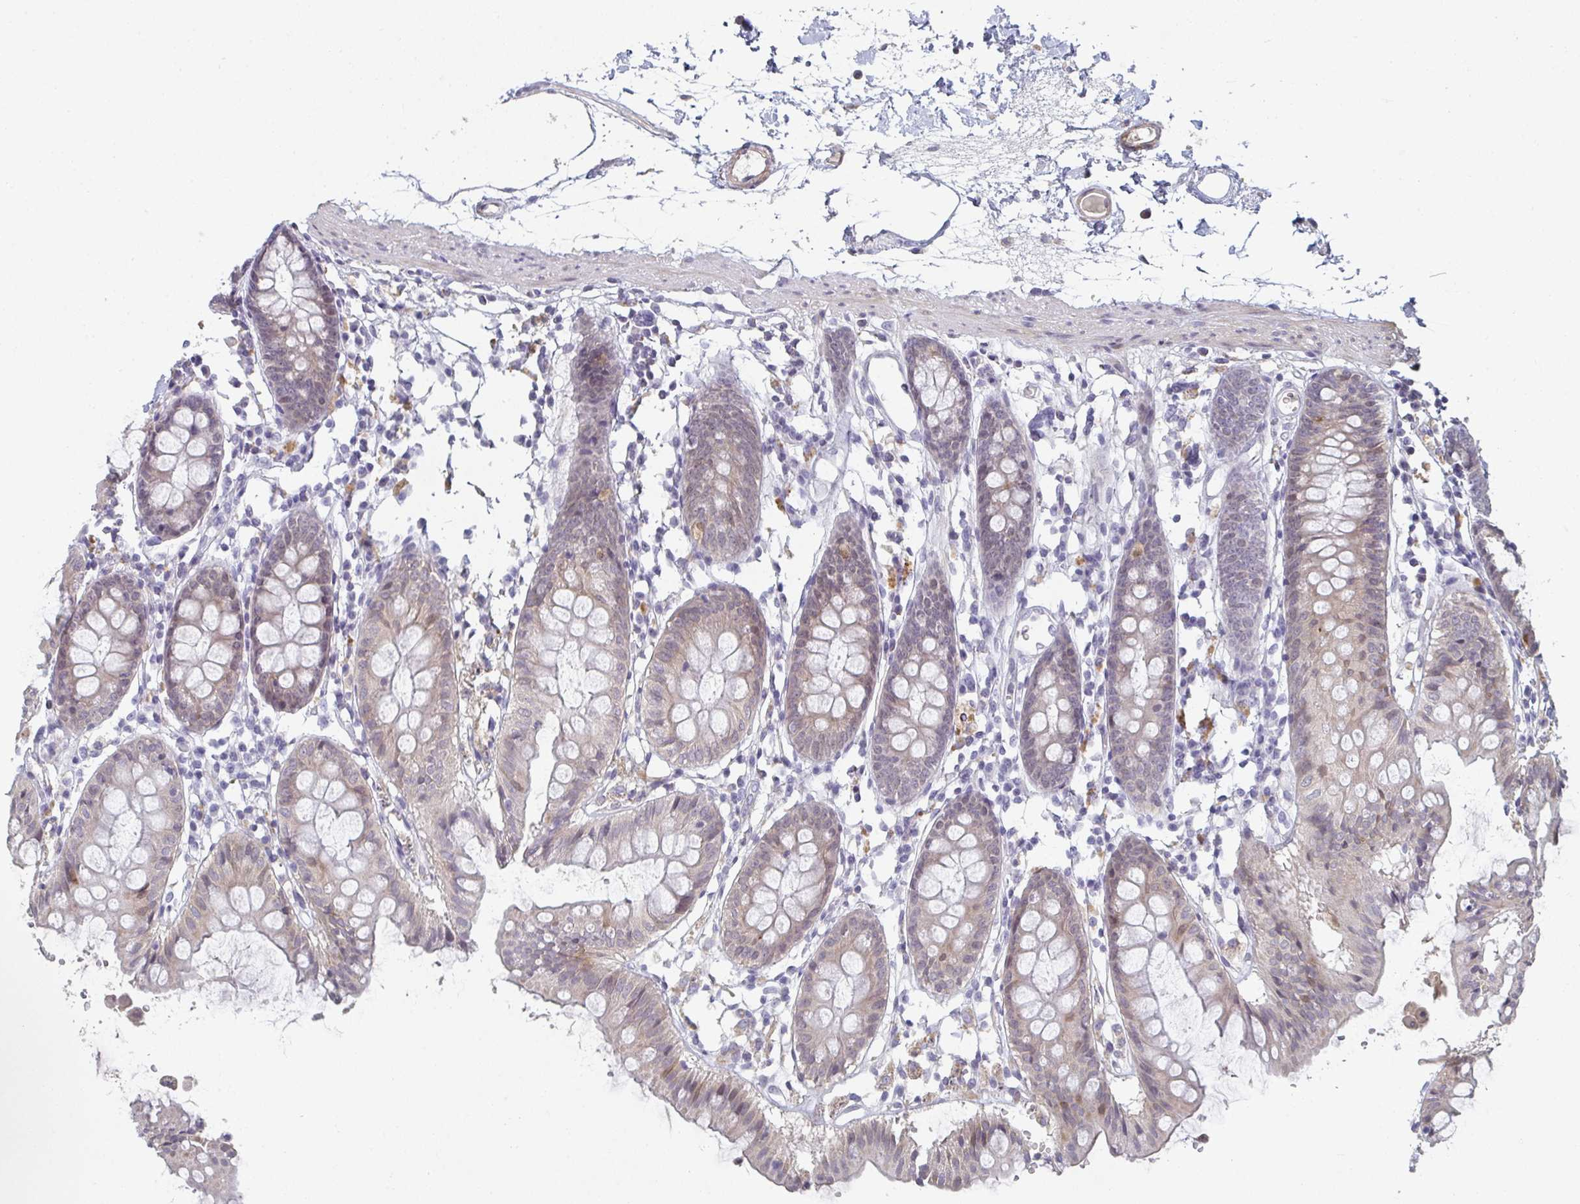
{"staining": {"intensity": "negative", "quantity": "none", "location": "none"}, "tissue": "colon", "cell_type": "Endothelial cells", "image_type": "normal", "snomed": [{"axis": "morphology", "description": "Normal tissue, NOS"}, {"axis": "topography", "description": "Colon"}], "caption": "High magnification brightfield microscopy of unremarkable colon stained with DAB (3,3'-diaminobenzidine) (brown) and counterstained with hematoxylin (blue): endothelial cells show no significant positivity. Nuclei are stained in blue.", "gene": "A1CF", "patient": {"sex": "female", "age": 84}}